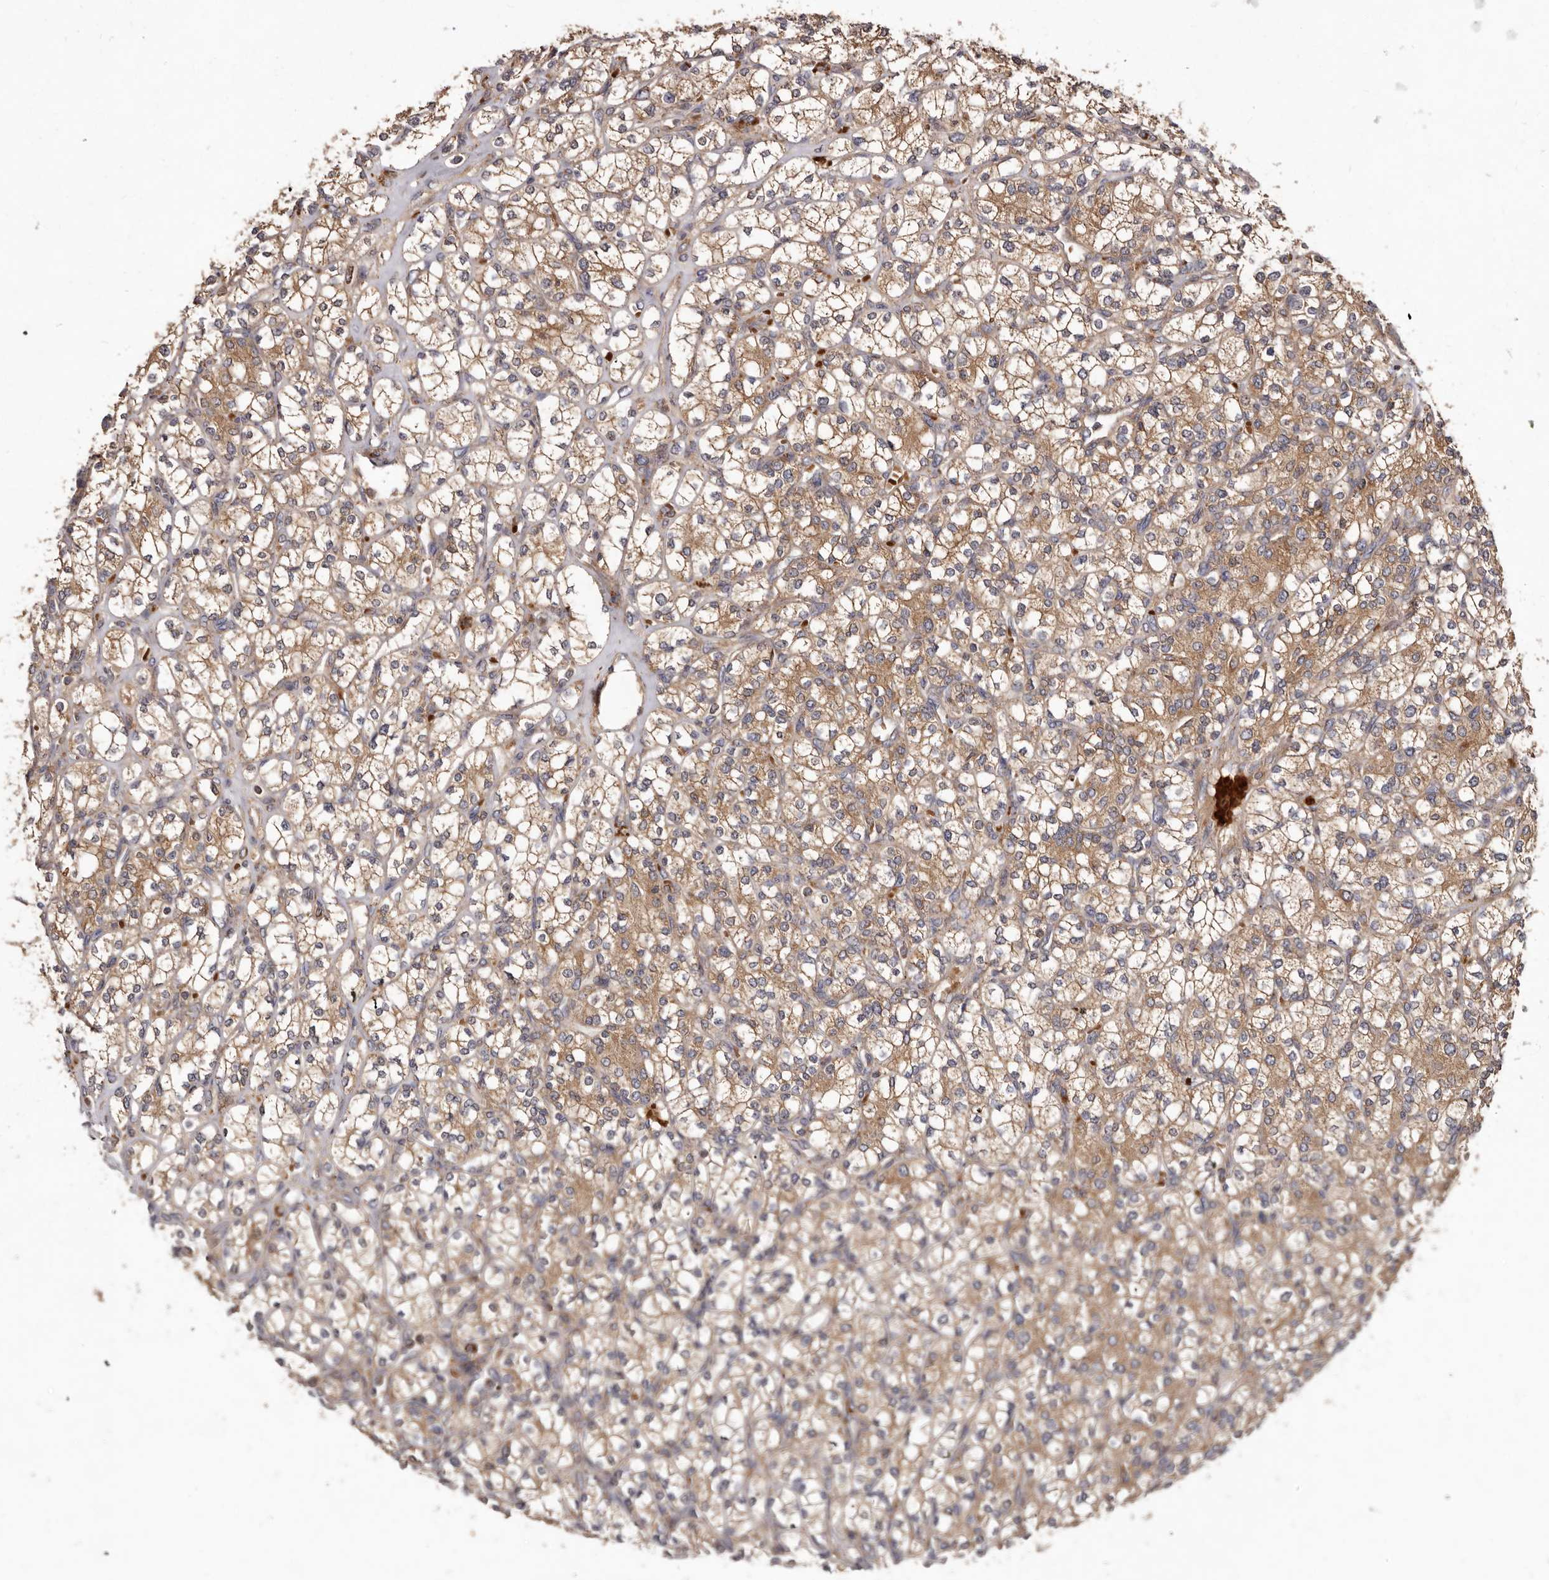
{"staining": {"intensity": "moderate", "quantity": ">75%", "location": "cytoplasmic/membranous"}, "tissue": "renal cancer", "cell_type": "Tumor cells", "image_type": "cancer", "snomed": [{"axis": "morphology", "description": "Adenocarcinoma, NOS"}, {"axis": "topography", "description": "Kidney"}], "caption": "Renal cancer (adenocarcinoma) stained for a protein (brown) displays moderate cytoplasmic/membranous positive positivity in approximately >75% of tumor cells.", "gene": "GOT1L1", "patient": {"sex": "male", "age": 77}}